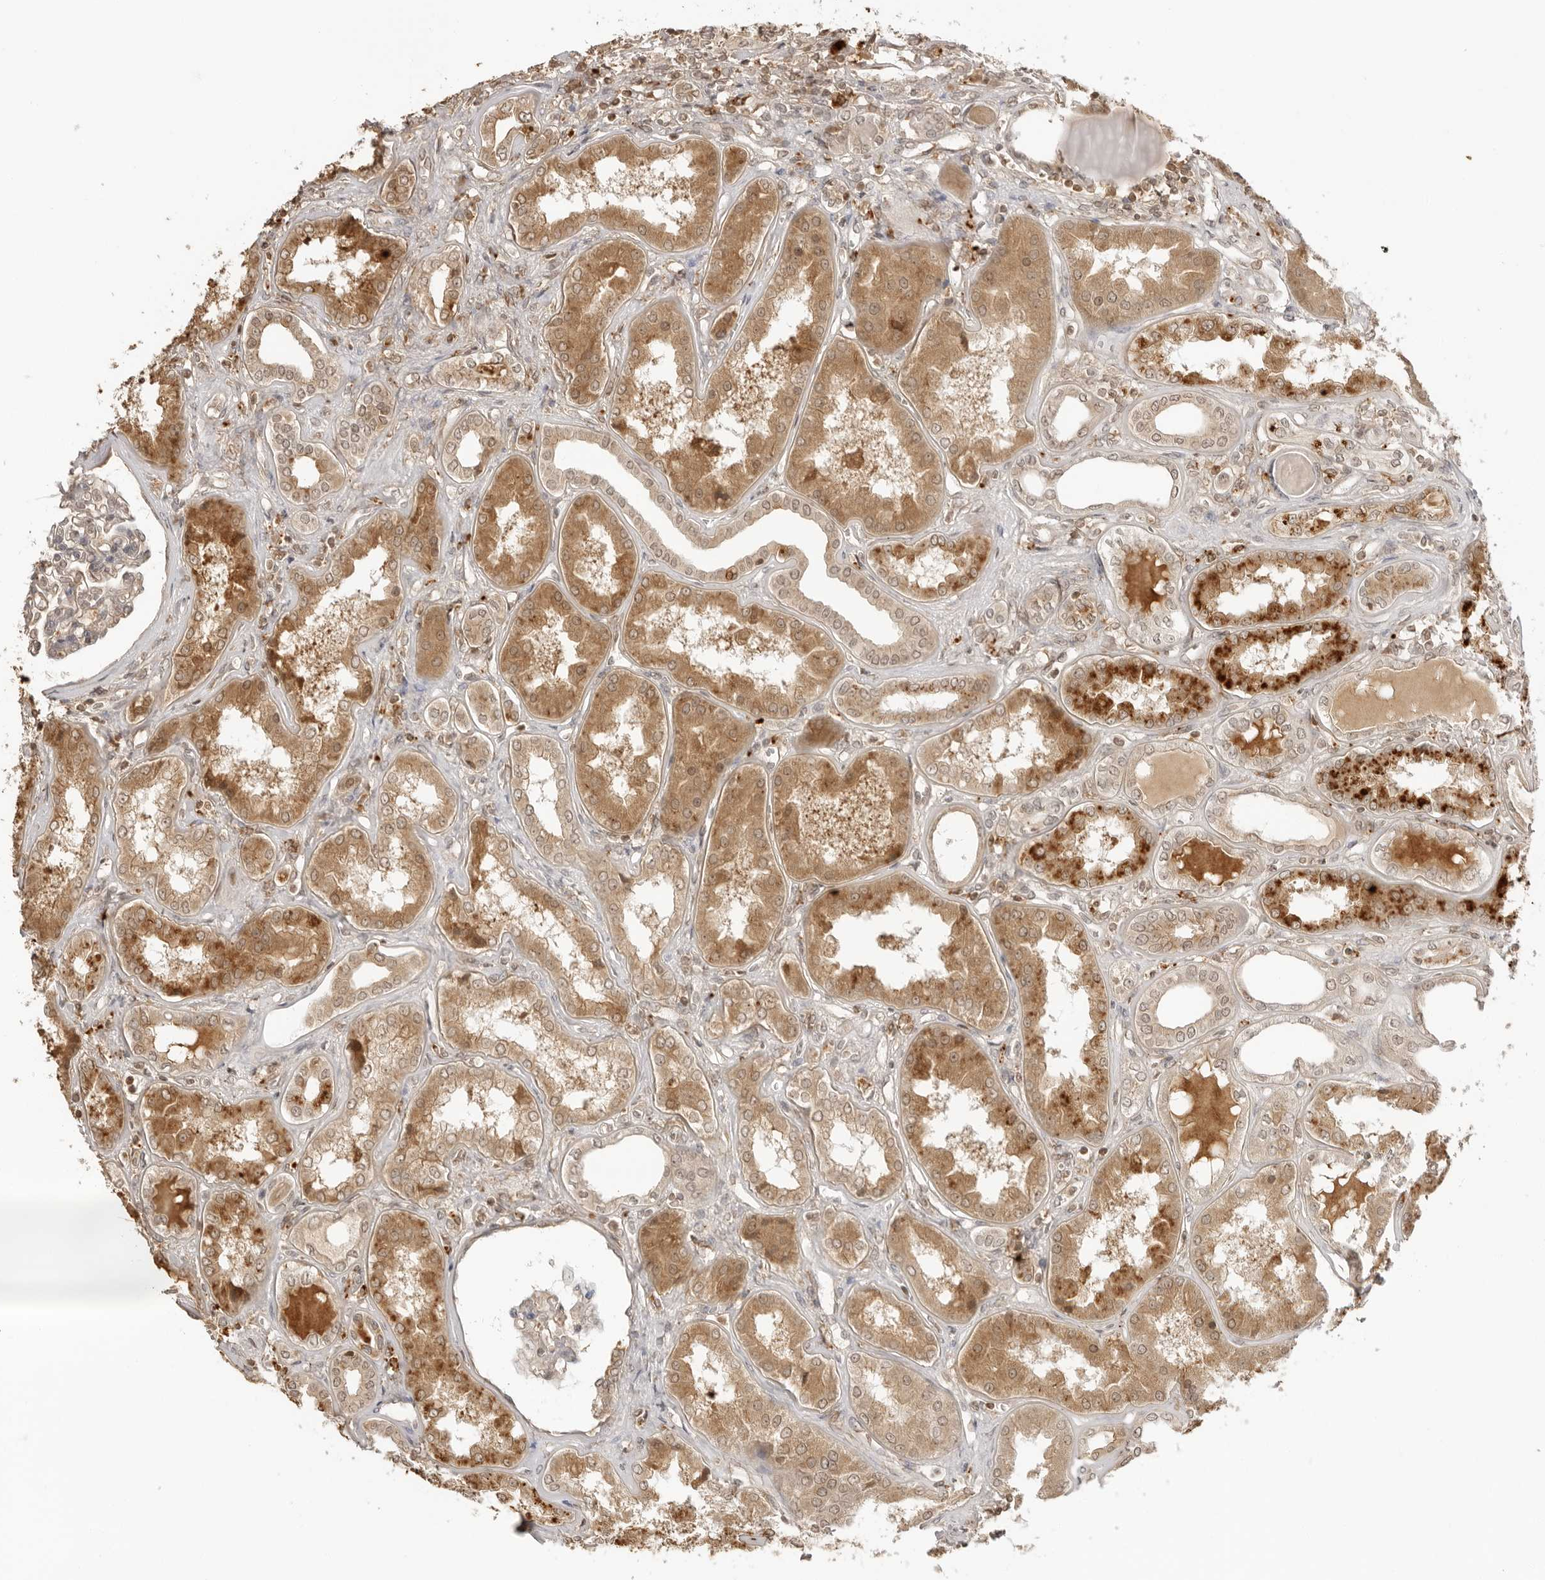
{"staining": {"intensity": "moderate", "quantity": "25%-75%", "location": "cytoplasmic/membranous,nuclear"}, "tissue": "kidney", "cell_type": "Cells in glomeruli", "image_type": "normal", "snomed": [{"axis": "morphology", "description": "Normal tissue, NOS"}, {"axis": "topography", "description": "Kidney"}], "caption": "A high-resolution histopathology image shows IHC staining of benign kidney, which displays moderate cytoplasmic/membranous,nuclear expression in approximately 25%-75% of cells in glomeruli.", "gene": "IKBKE", "patient": {"sex": "female", "age": 56}}